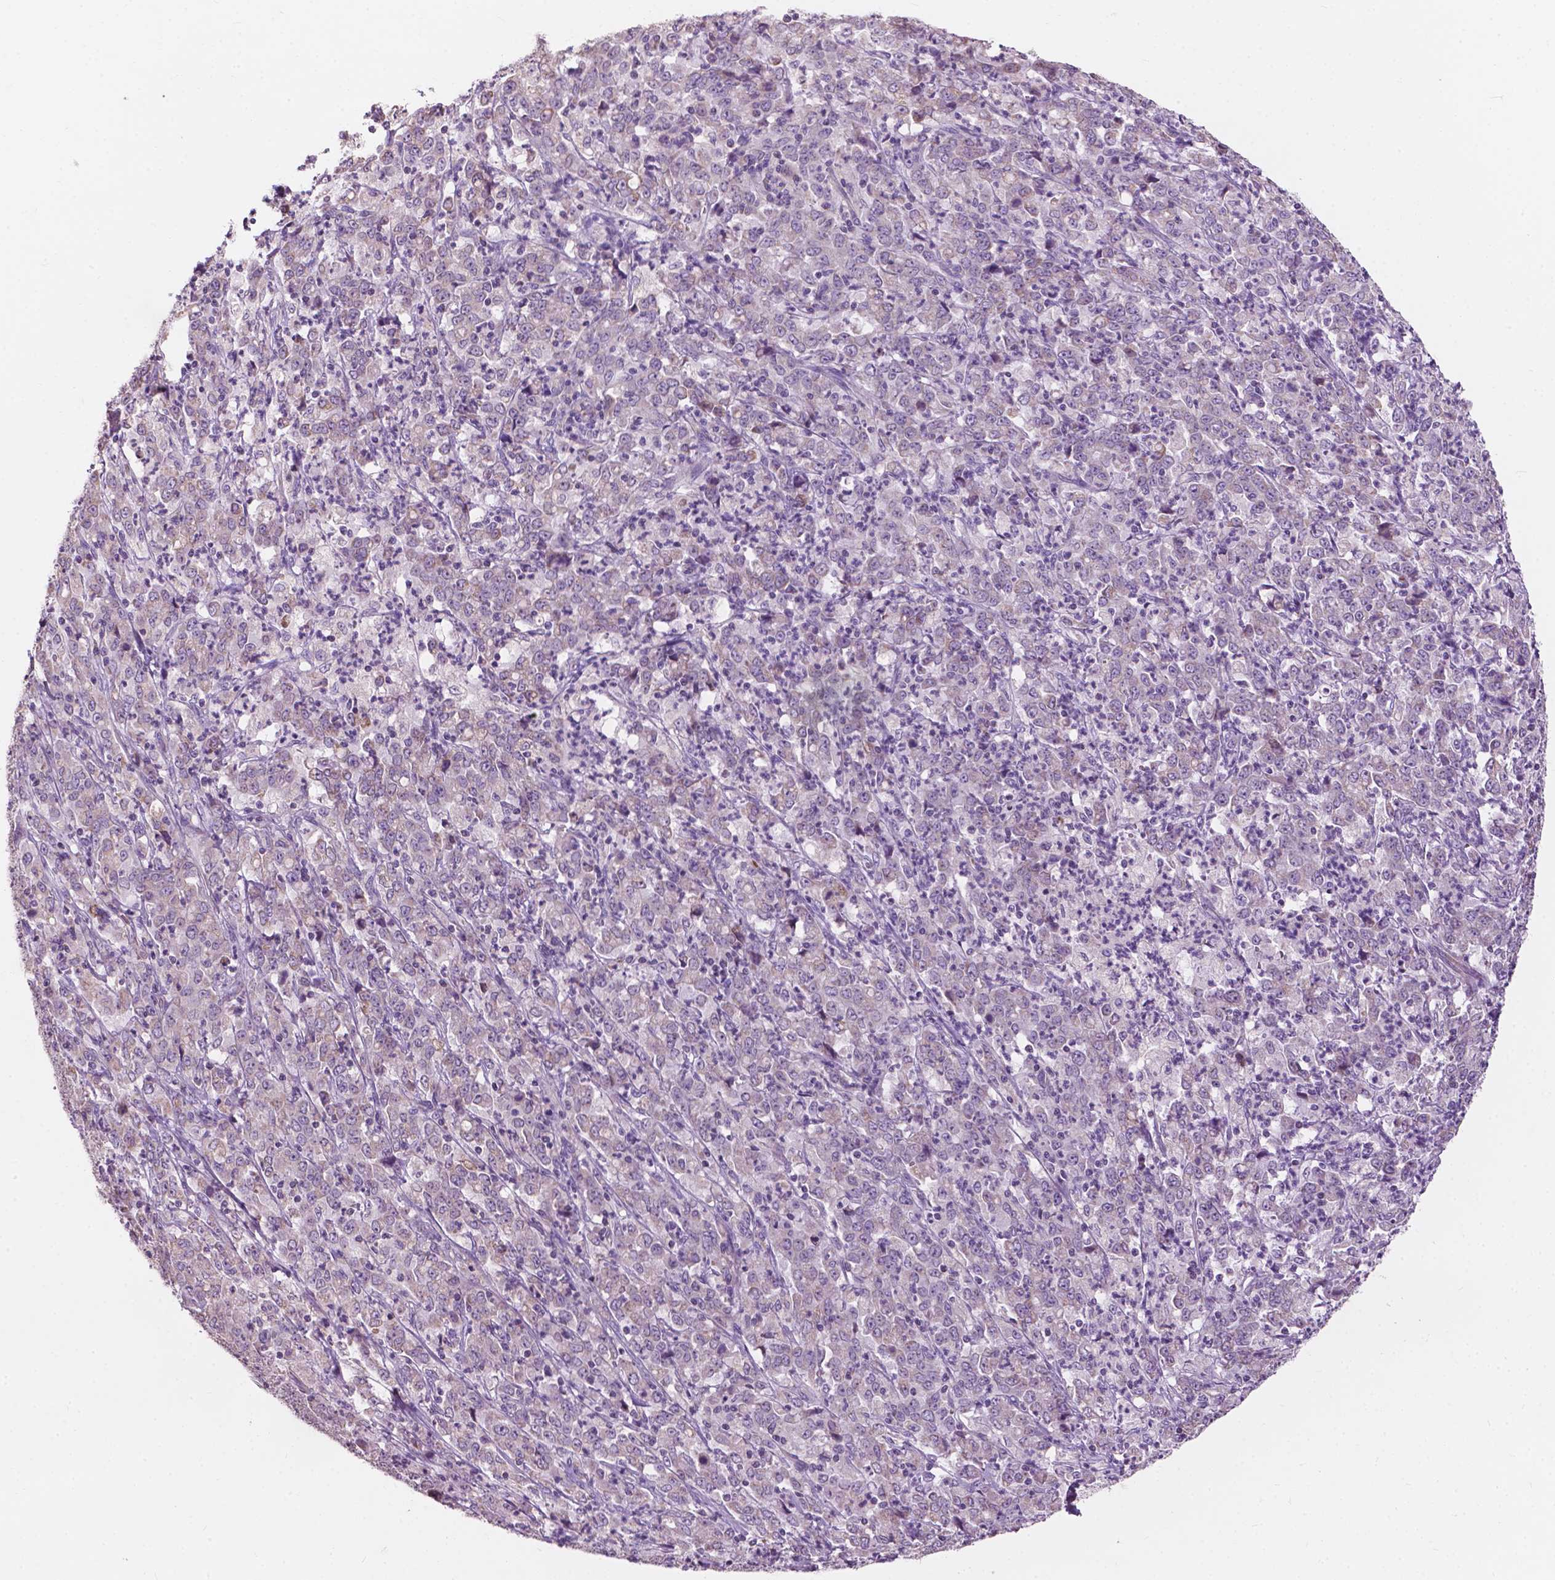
{"staining": {"intensity": "negative", "quantity": "none", "location": "none"}, "tissue": "stomach cancer", "cell_type": "Tumor cells", "image_type": "cancer", "snomed": [{"axis": "morphology", "description": "Adenocarcinoma, NOS"}, {"axis": "topography", "description": "Stomach, lower"}], "caption": "An image of stomach cancer (adenocarcinoma) stained for a protein shows no brown staining in tumor cells. The staining is performed using DAB (3,3'-diaminobenzidine) brown chromogen with nuclei counter-stained in using hematoxylin.", "gene": "NDUFS1", "patient": {"sex": "female", "age": 71}}